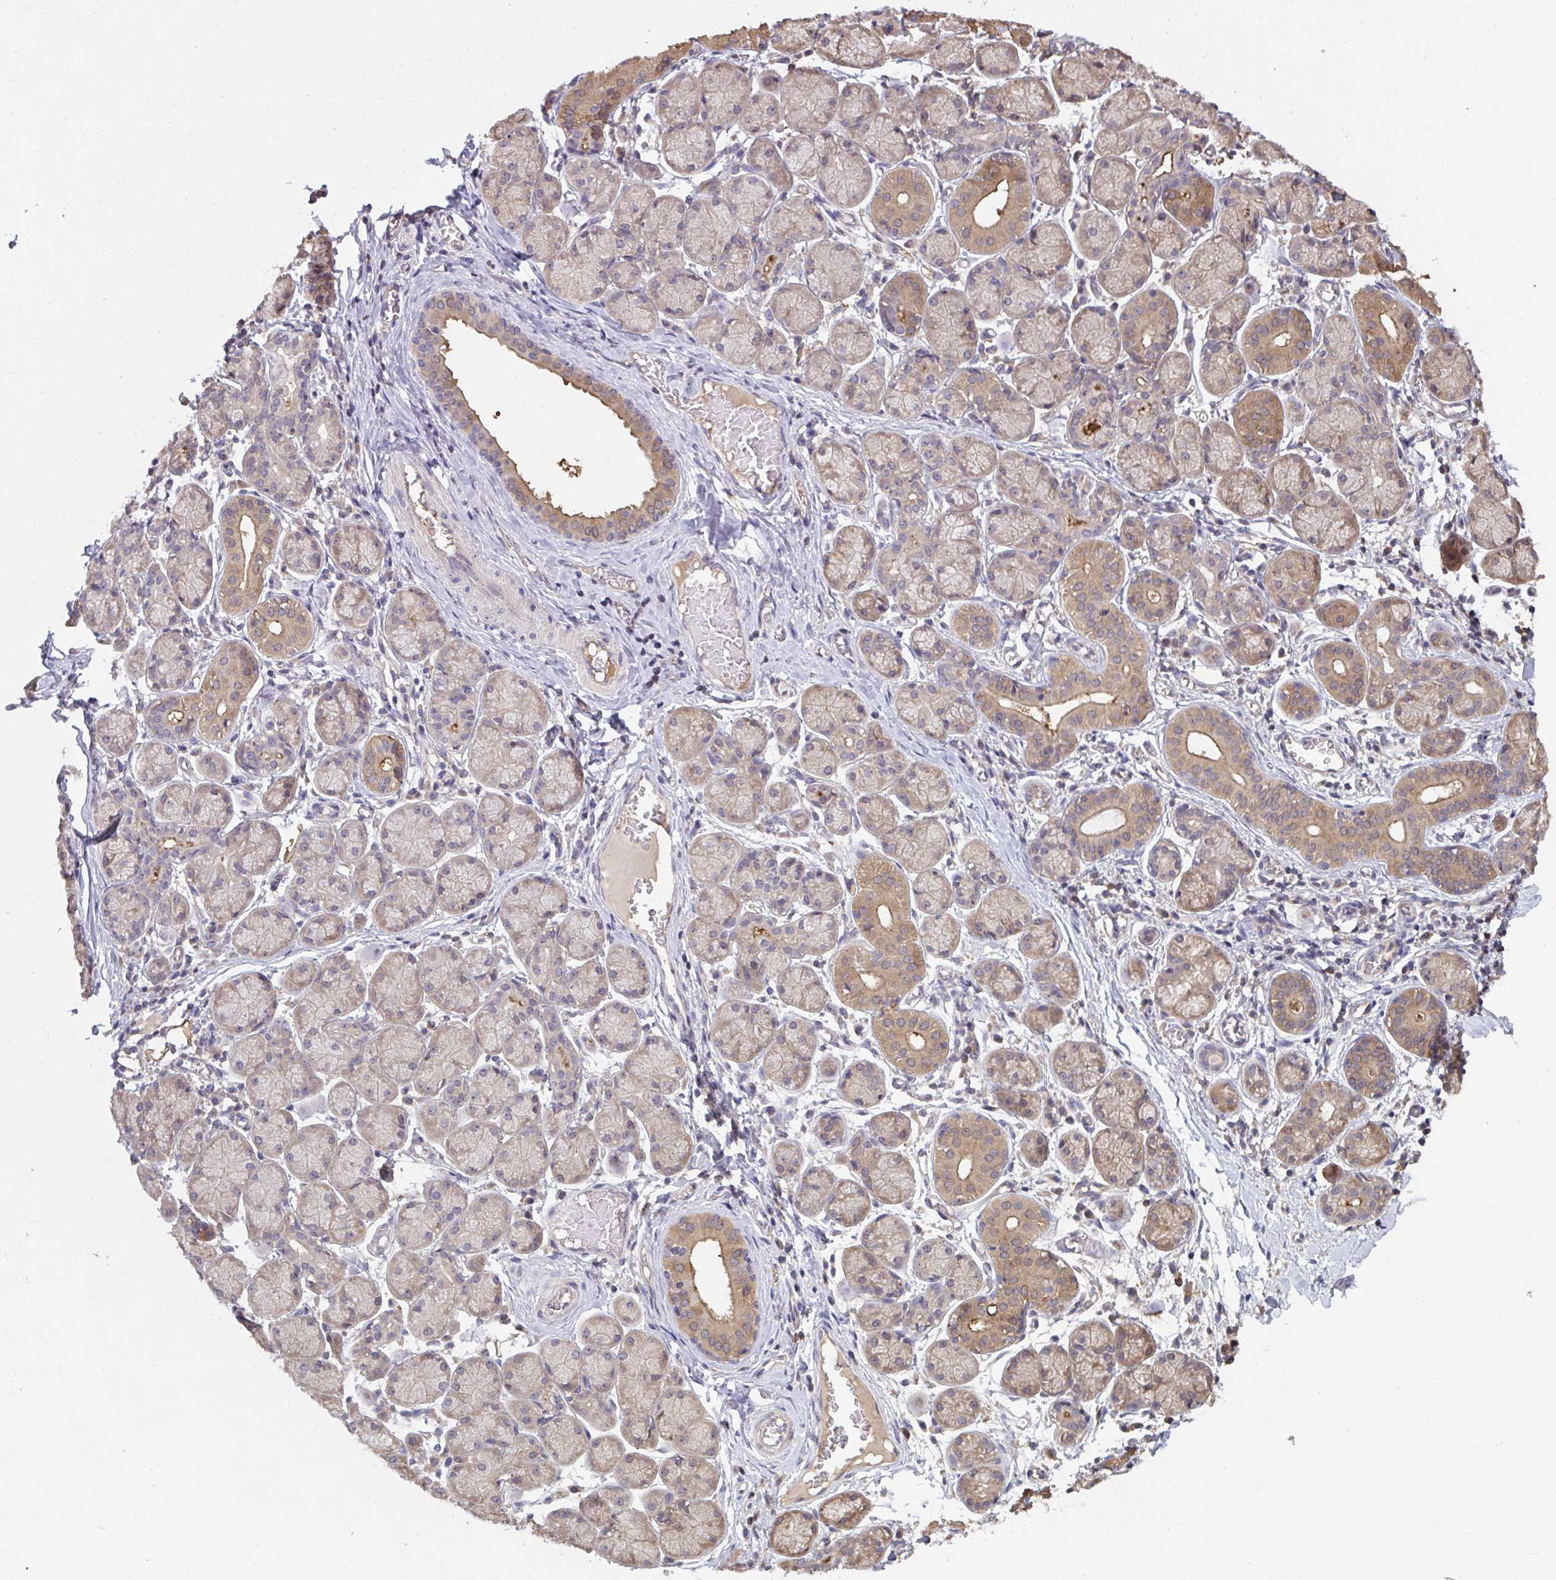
{"staining": {"intensity": "moderate", "quantity": "25%-75%", "location": "cytoplasmic/membranous"}, "tissue": "salivary gland", "cell_type": "Glandular cells", "image_type": "normal", "snomed": [{"axis": "morphology", "description": "Normal tissue, NOS"}, {"axis": "topography", "description": "Salivary gland"}], "caption": "About 25%-75% of glandular cells in normal human salivary gland show moderate cytoplasmic/membranous protein expression as visualized by brown immunohistochemical staining.", "gene": "TTC9C", "patient": {"sex": "female", "age": 24}}